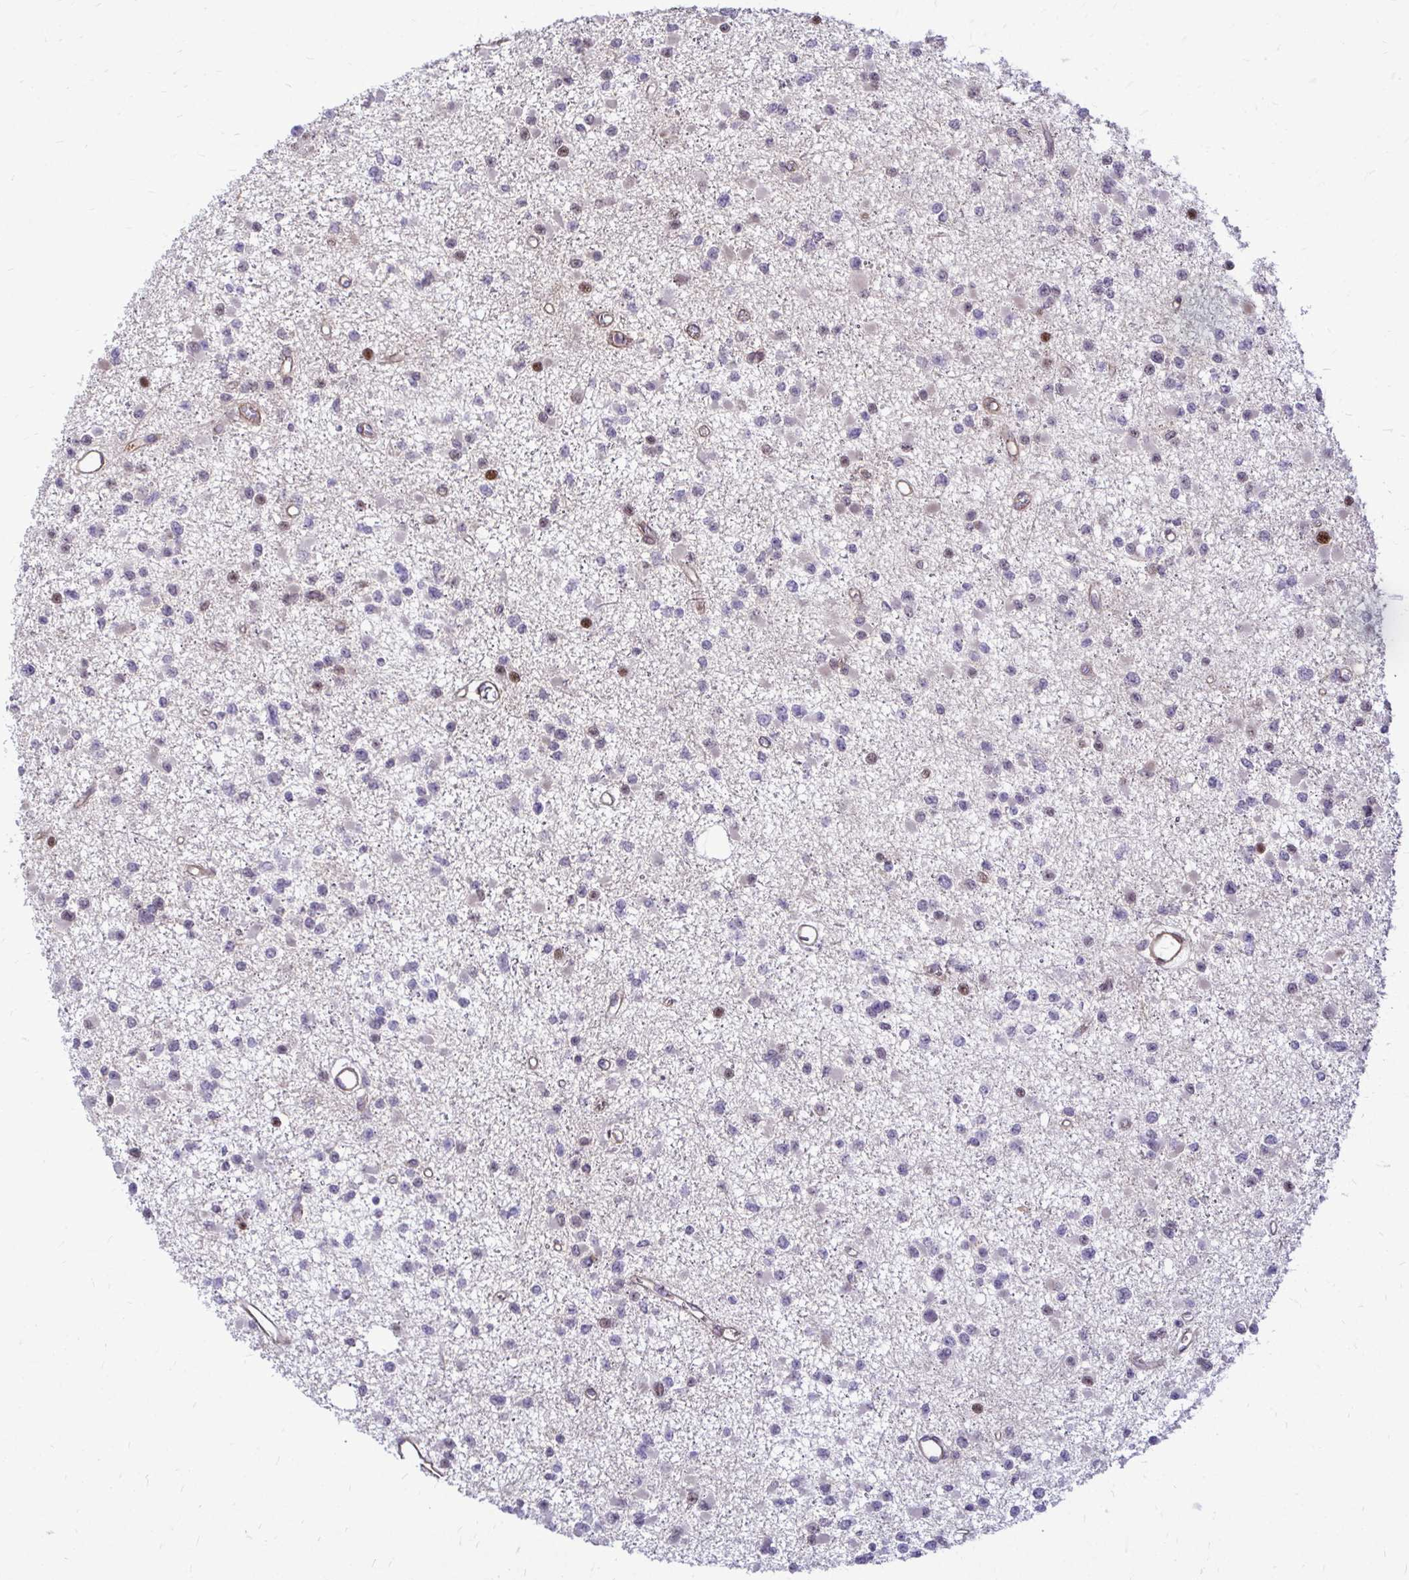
{"staining": {"intensity": "negative", "quantity": "none", "location": "none"}, "tissue": "glioma", "cell_type": "Tumor cells", "image_type": "cancer", "snomed": [{"axis": "morphology", "description": "Glioma, malignant, Low grade"}, {"axis": "topography", "description": "Brain"}], "caption": "Tumor cells are negative for brown protein staining in low-grade glioma (malignant).", "gene": "TRIP6", "patient": {"sex": "female", "age": 22}}